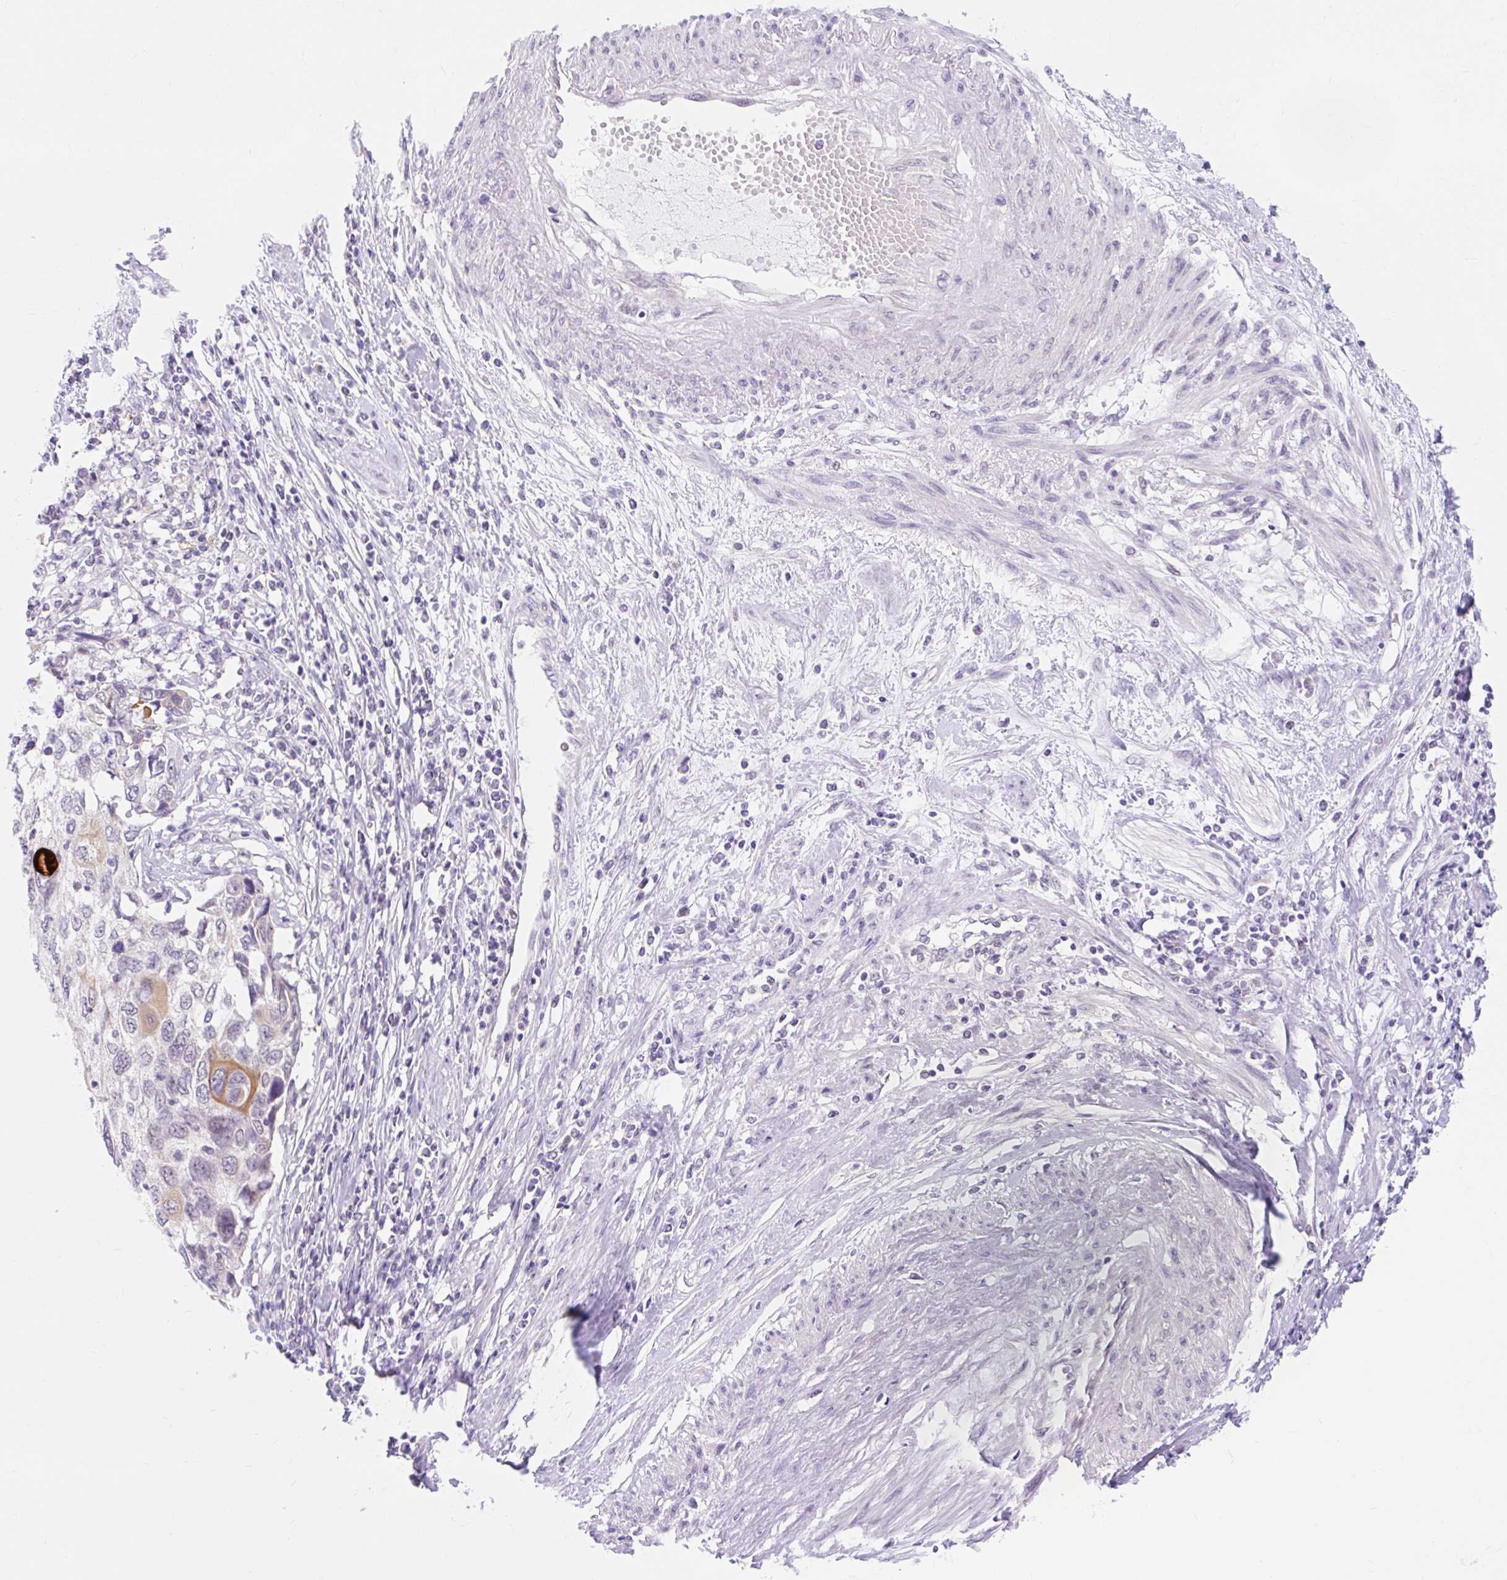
{"staining": {"intensity": "moderate", "quantity": "<25%", "location": "cytoplasmic/membranous"}, "tissue": "cervical cancer", "cell_type": "Tumor cells", "image_type": "cancer", "snomed": [{"axis": "morphology", "description": "Squamous cell carcinoma, NOS"}, {"axis": "topography", "description": "Cervix"}], "caption": "Immunohistochemistry of human cervical squamous cell carcinoma demonstrates low levels of moderate cytoplasmic/membranous staining in approximately <25% of tumor cells.", "gene": "ITPK1", "patient": {"sex": "female", "age": 70}}